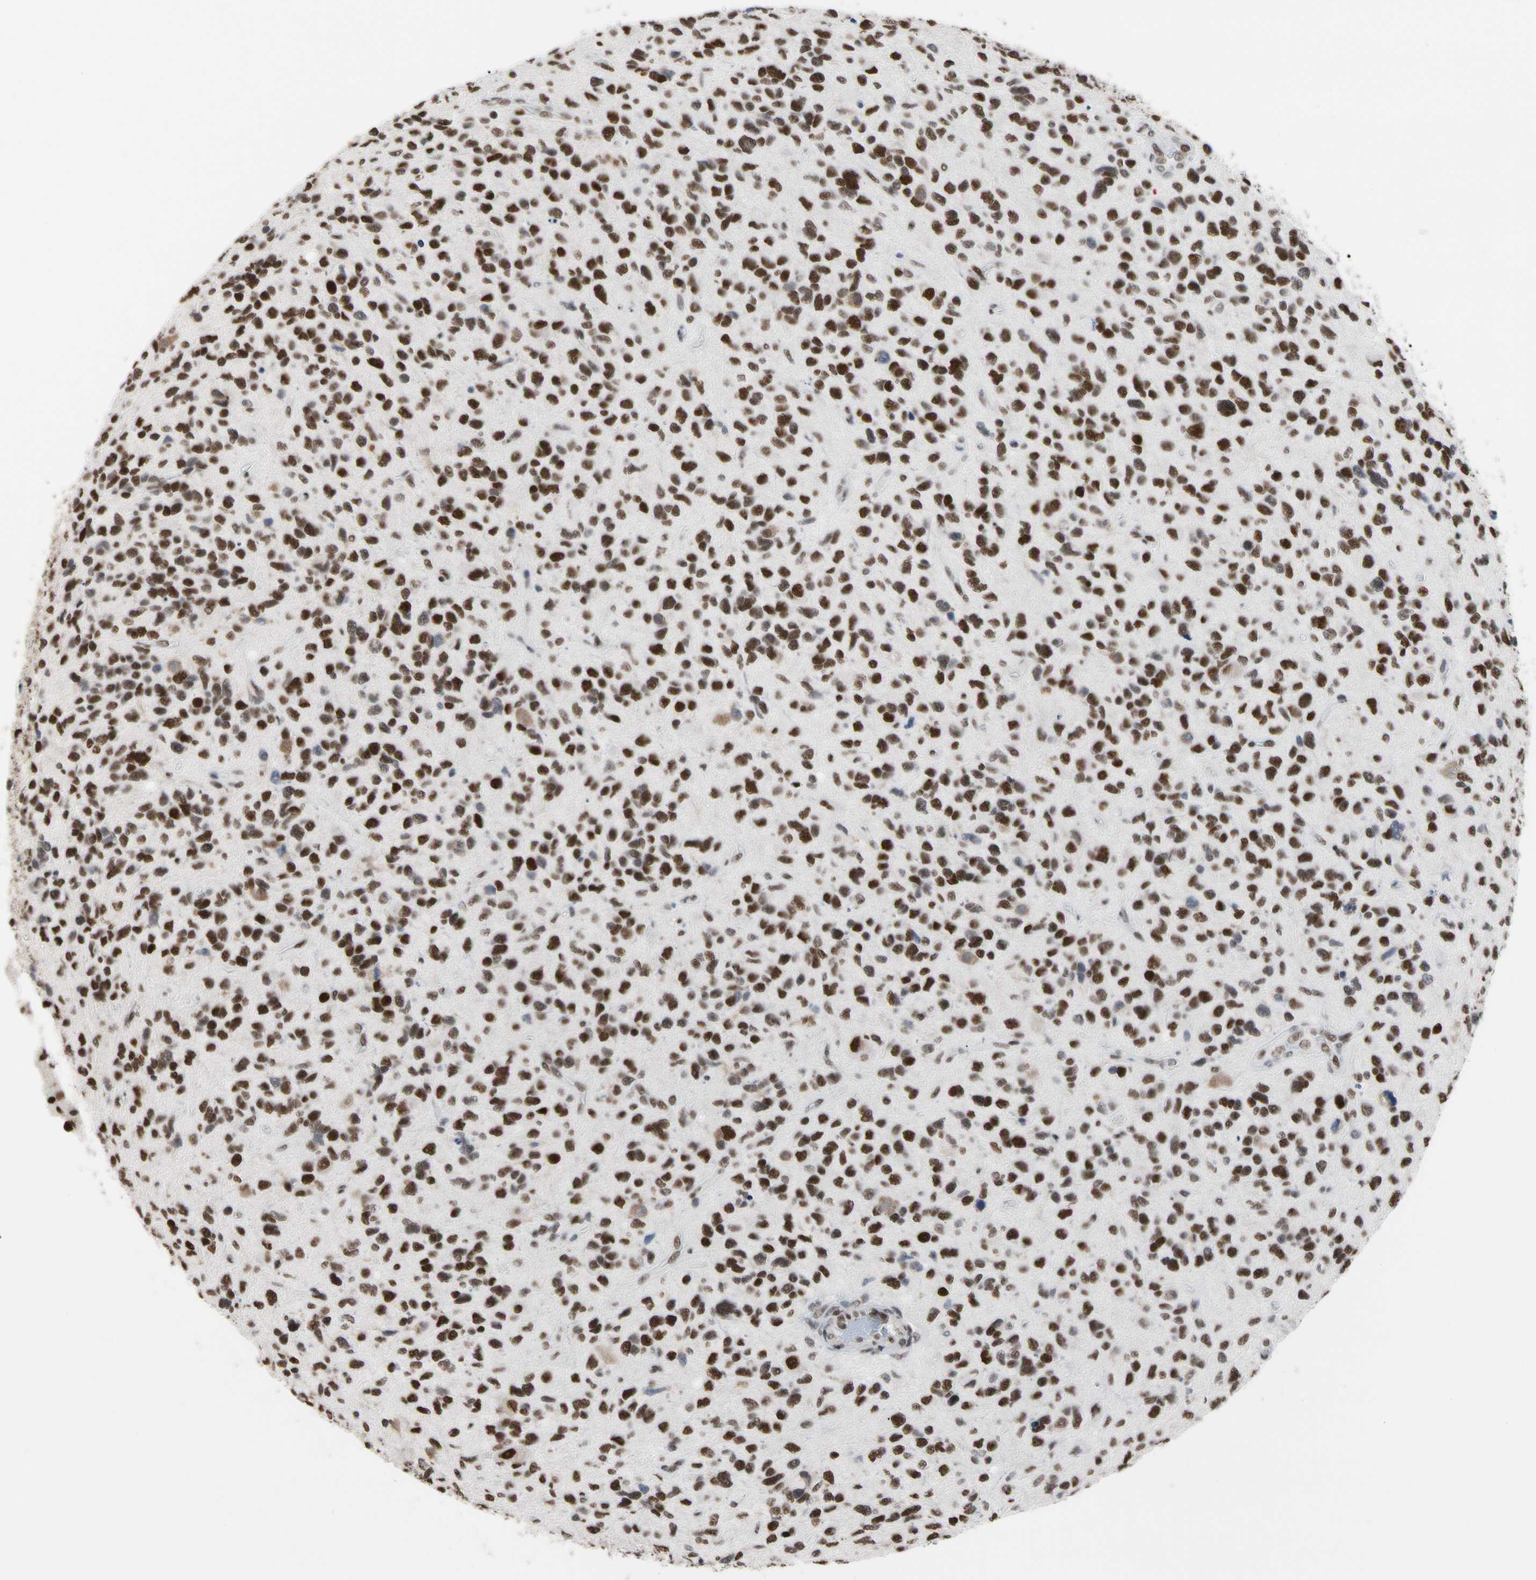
{"staining": {"intensity": "strong", "quantity": ">75%", "location": "nuclear"}, "tissue": "glioma", "cell_type": "Tumor cells", "image_type": "cancer", "snomed": [{"axis": "morphology", "description": "Glioma, malignant, High grade"}, {"axis": "topography", "description": "Brain"}], "caption": "Immunohistochemistry image of neoplastic tissue: malignant high-grade glioma stained using immunohistochemistry shows high levels of strong protein expression localized specifically in the nuclear of tumor cells, appearing as a nuclear brown color.", "gene": "FAM98B", "patient": {"sex": "female", "age": 58}}